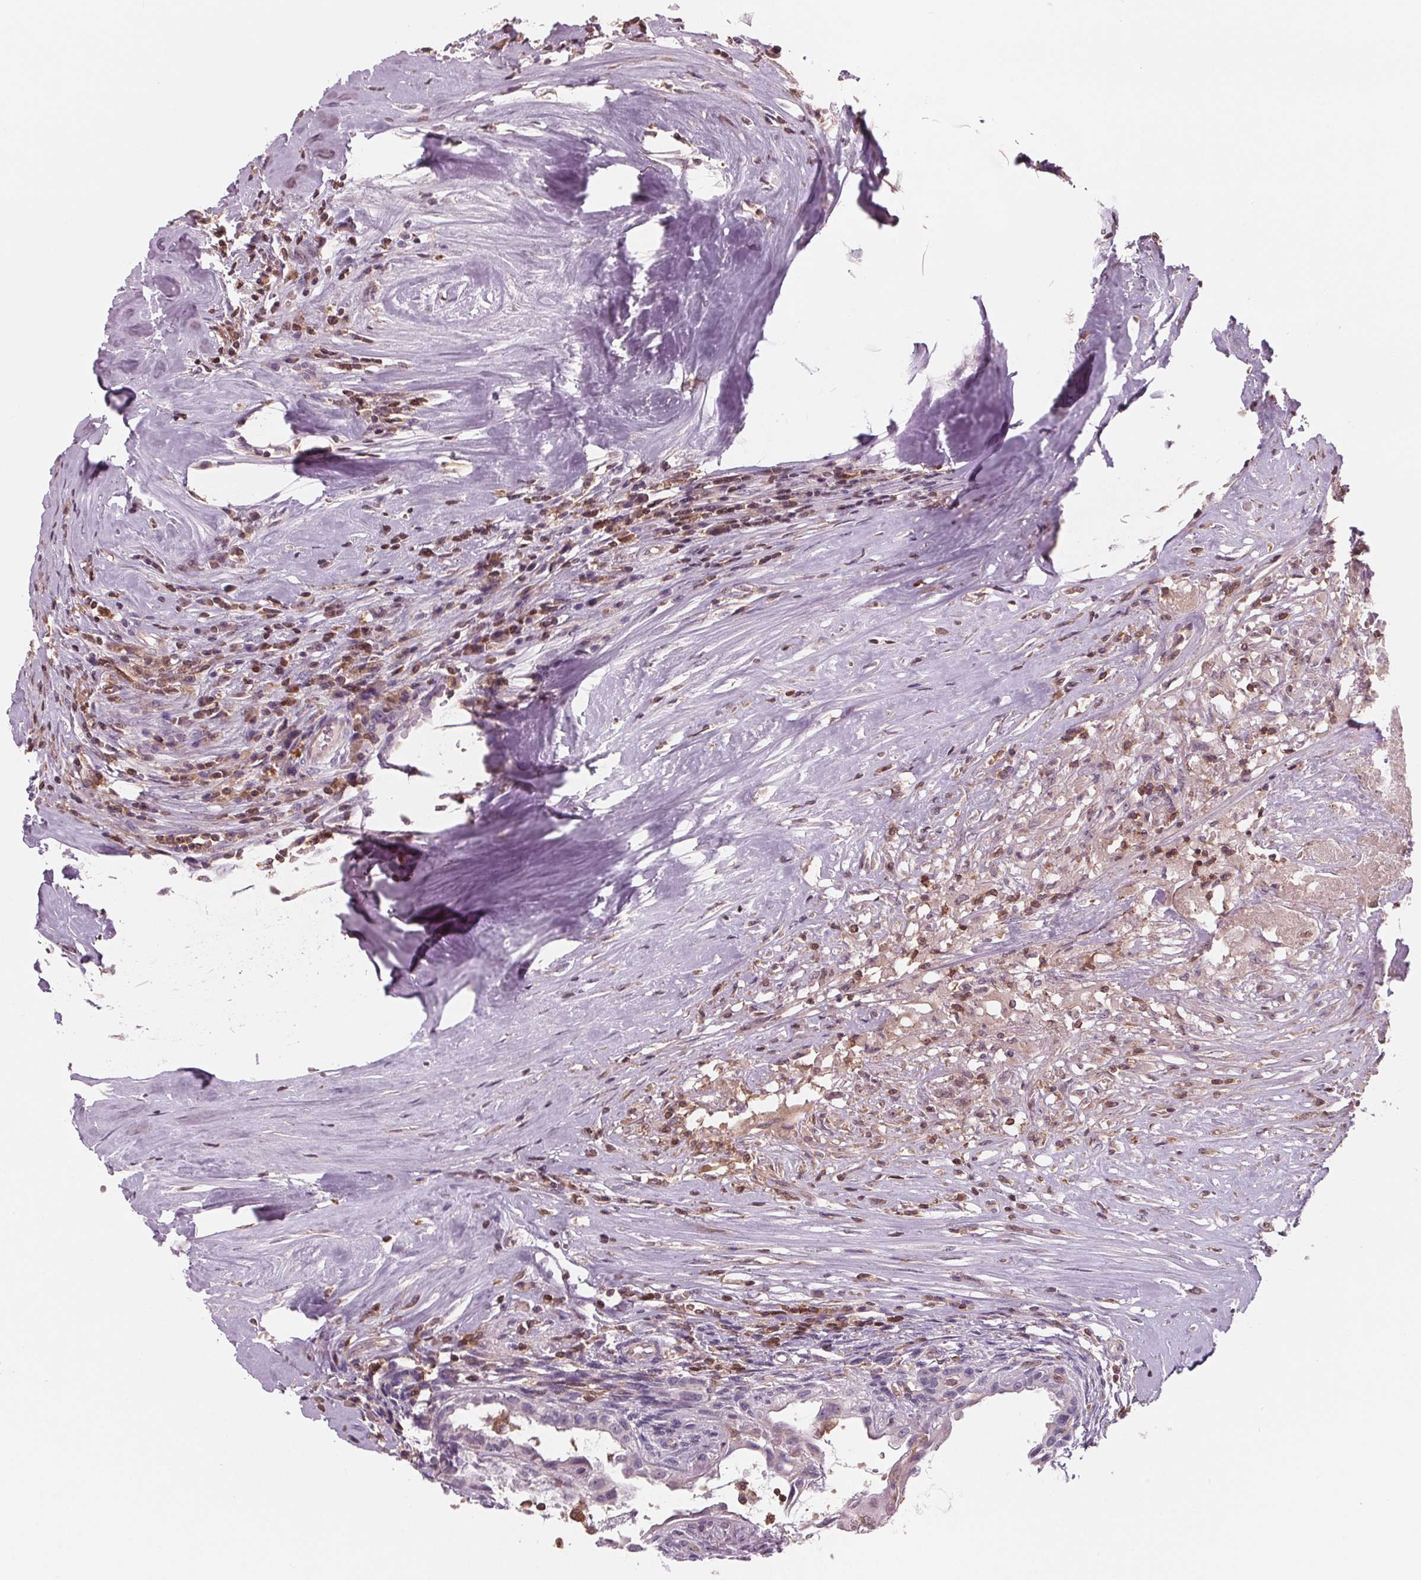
{"staining": {"intensity": "negative", "quantity": "none", "location": "none"}, "tissue": "testis cancer", "cell_type": "Tumor cells", "image_type": "cancer", "snomed": [{"axis": "morphology", "description": "Carcinoma, Embryonal, NOS"}, {"axis": "topography", "description": "Testis"}], "caption": "There is no significant expression in tumor cells of testis embryonal carcinoma.", "gene": "ARHGAP25", "patient": {"sex": "male", "age": 37}}